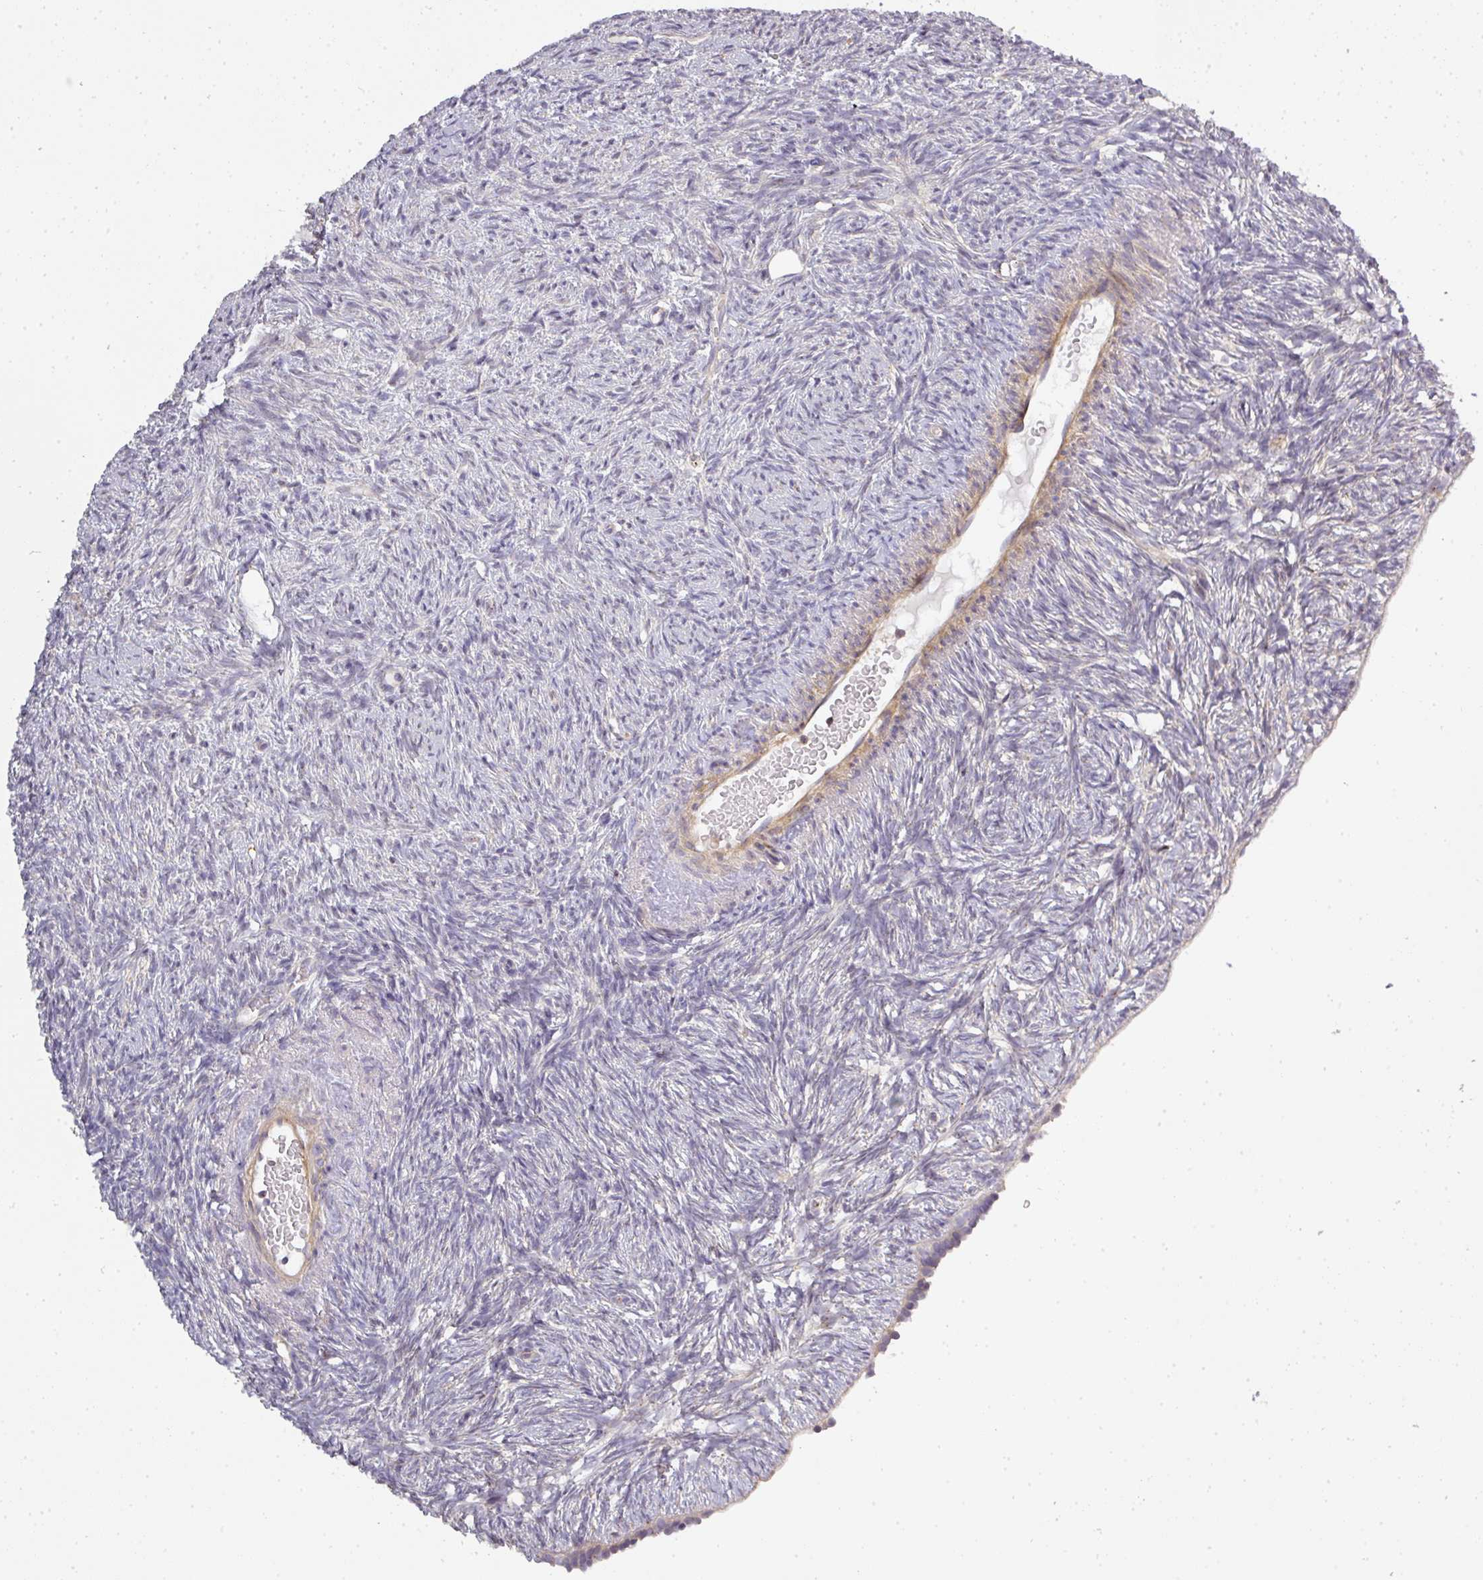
{"staining": {"intensity": "negative", "quantity": "none", "location": "none"}, "tissue": "ovary", "cell_type": "Ovarian stroma cells", "image_type": "normal", "snomed": [{"axis": "morphology", "description": "Normal tissue, NOS"}, {"axis": "topography", "description": "Ovary"}], "caption": "Histopathology image shows no protein staining in ovarian stroma cells of unremarkable ovary. (DAB (3,3'-diaminobenzidine) immunohistochemistry with hematoxylin counter stain).", "gene": "NIN", "patient": {"sex": "female", "age": 51}}